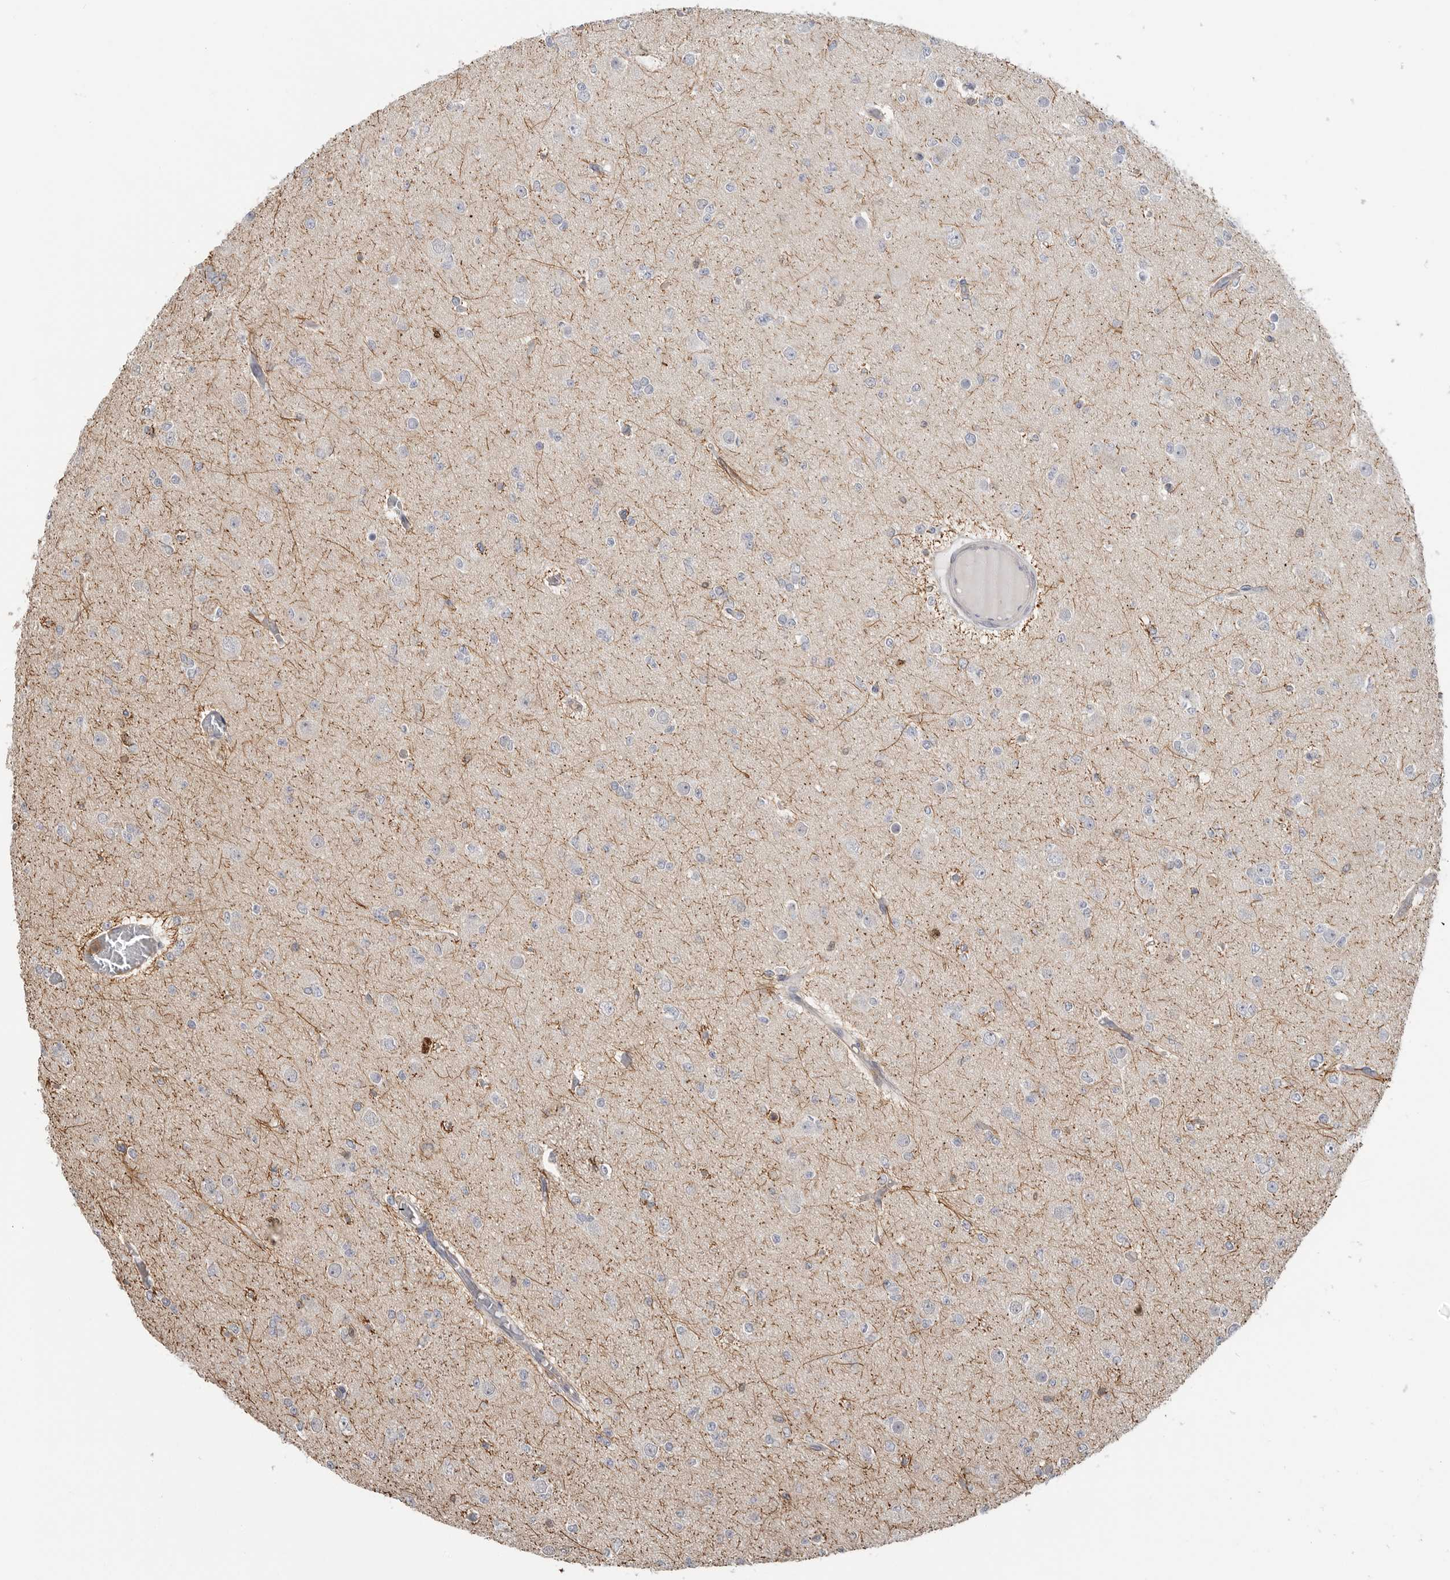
{"staining": {"intensity": "negative", "quantity": "none", "location": "none"}, "tissue": "glioma", "cell_type": "Tumor cells", "image_type": "cancer", "snomed": [{"axis": "morphology", "description": "Glioma, malignant, Low grade"}, {"axis": "topography", "description": "Brain"}], "caption": "This is a histopathology image of immunohistochemistry (IHC) staining of glioma, which shows no positivity in tumor cells.", "gene": "TOP2A", "patient": {"sex": "female", "age": 22}}